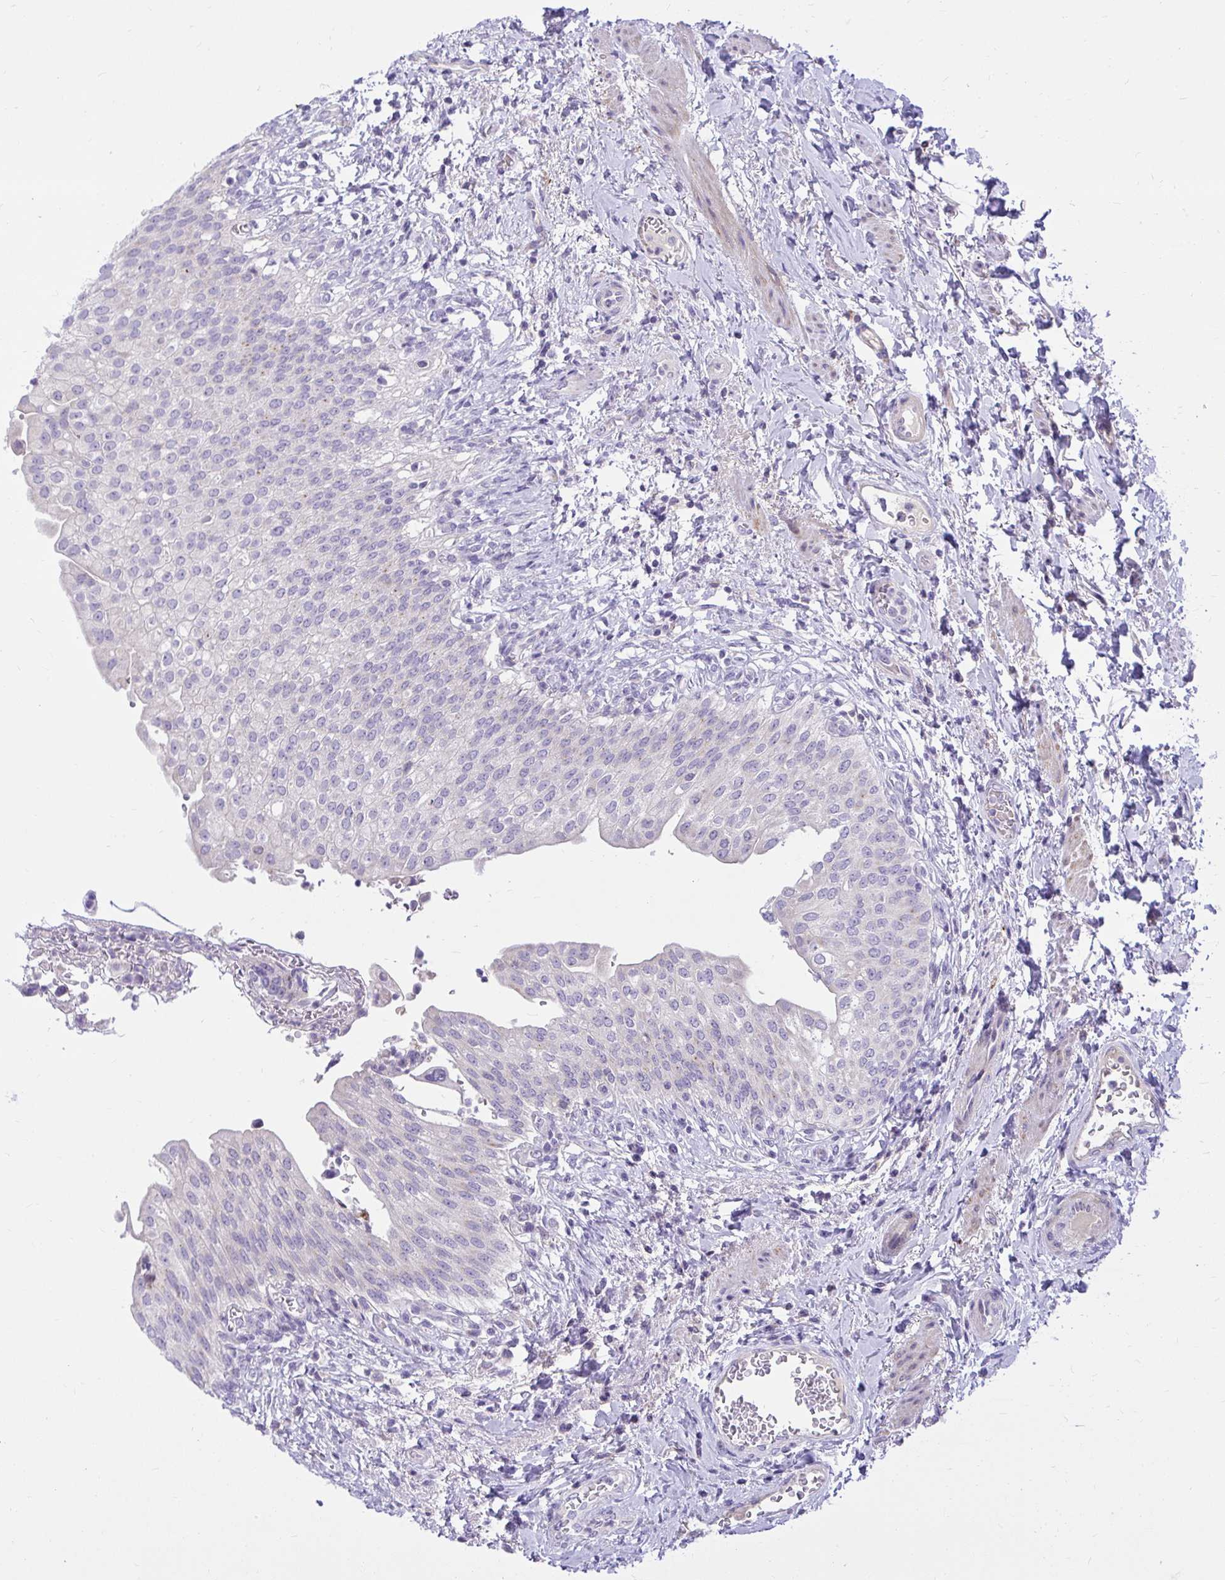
{"staining": {"intensity": "moderate", "quantity": "<25%", "location": "cytoplasmic/membranous"}, "tissue": "urinary bladder", "cell_type": "Urothelial cells", "image_type": "normal", "snomed": [{"axis": "morphology", "description": "Normal tissue, NOS"}, {"axis": "topography", "description": "Urinary bladder"}, {"axis": "topography", "description": "Peripheral nerve tissue"}], "caption": "Immunohistochemical staining of unremarkable urinary bladder shows moderate cytoplasmic/membranous protein expression in about <25% of urothelial cells. (IHC, brightfield microscopy, high magnification).", "gene": "PKN3", "patient": {"sex": "female", "age": 60}}